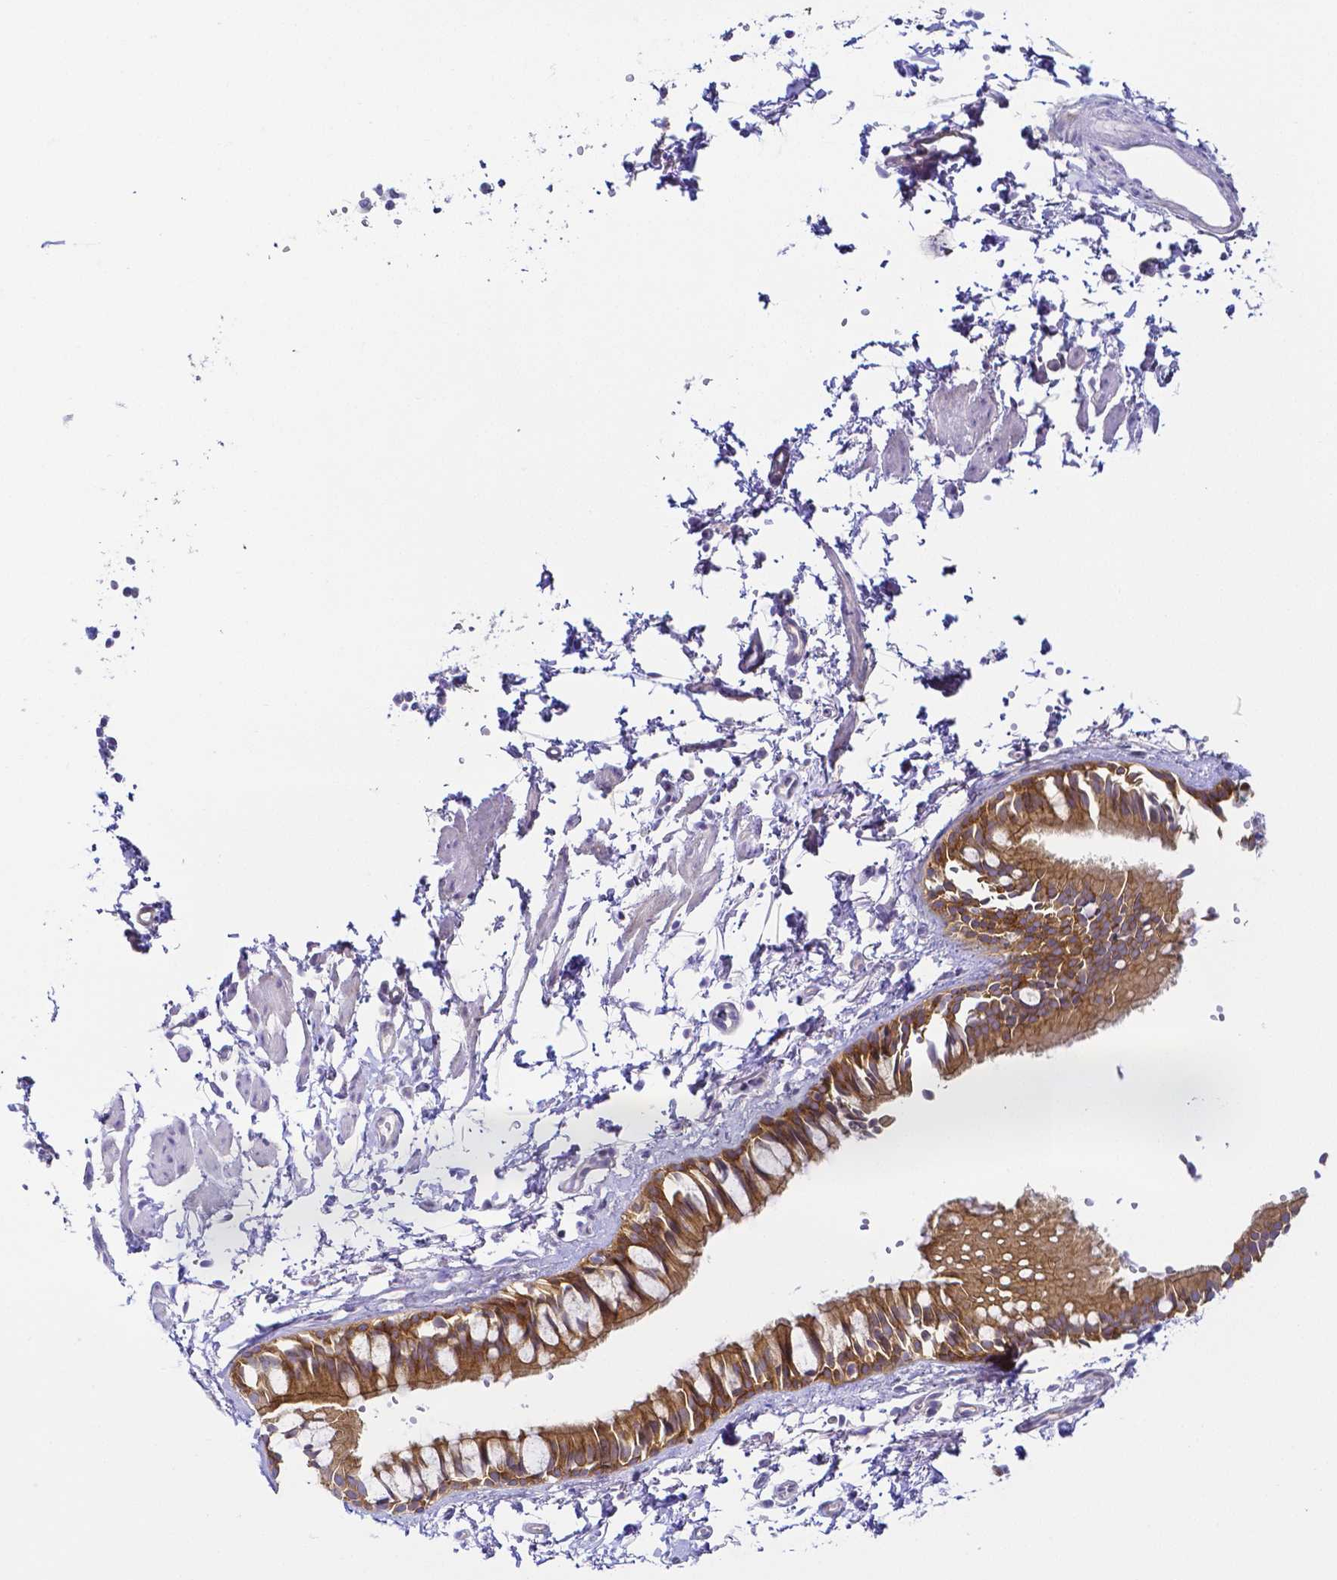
{"staining": {"intensity": "moderate", "quantity": ">75%", "location": "cytoplasmic/membranous"}, "tissue": "bronchus", "cell_type": "Respiratory epithelial cells", "image_type": "normal", "snomed": [{"axis": "morphology", "description": "Normal tissue, NOS"}, {"axis": "topography", "description": "Bronchus"}], "caption": "Immunohistochemical staining of unremarkable bronchus reveals medium levels of moderate cytoplasmic/membranous positivity in approximately >75% of respiratory epithelial cells. (IHC, brightfield microscopy, high magnification).", "gene": "PKP3", "patient": {"sex": "female", "age": 59}}